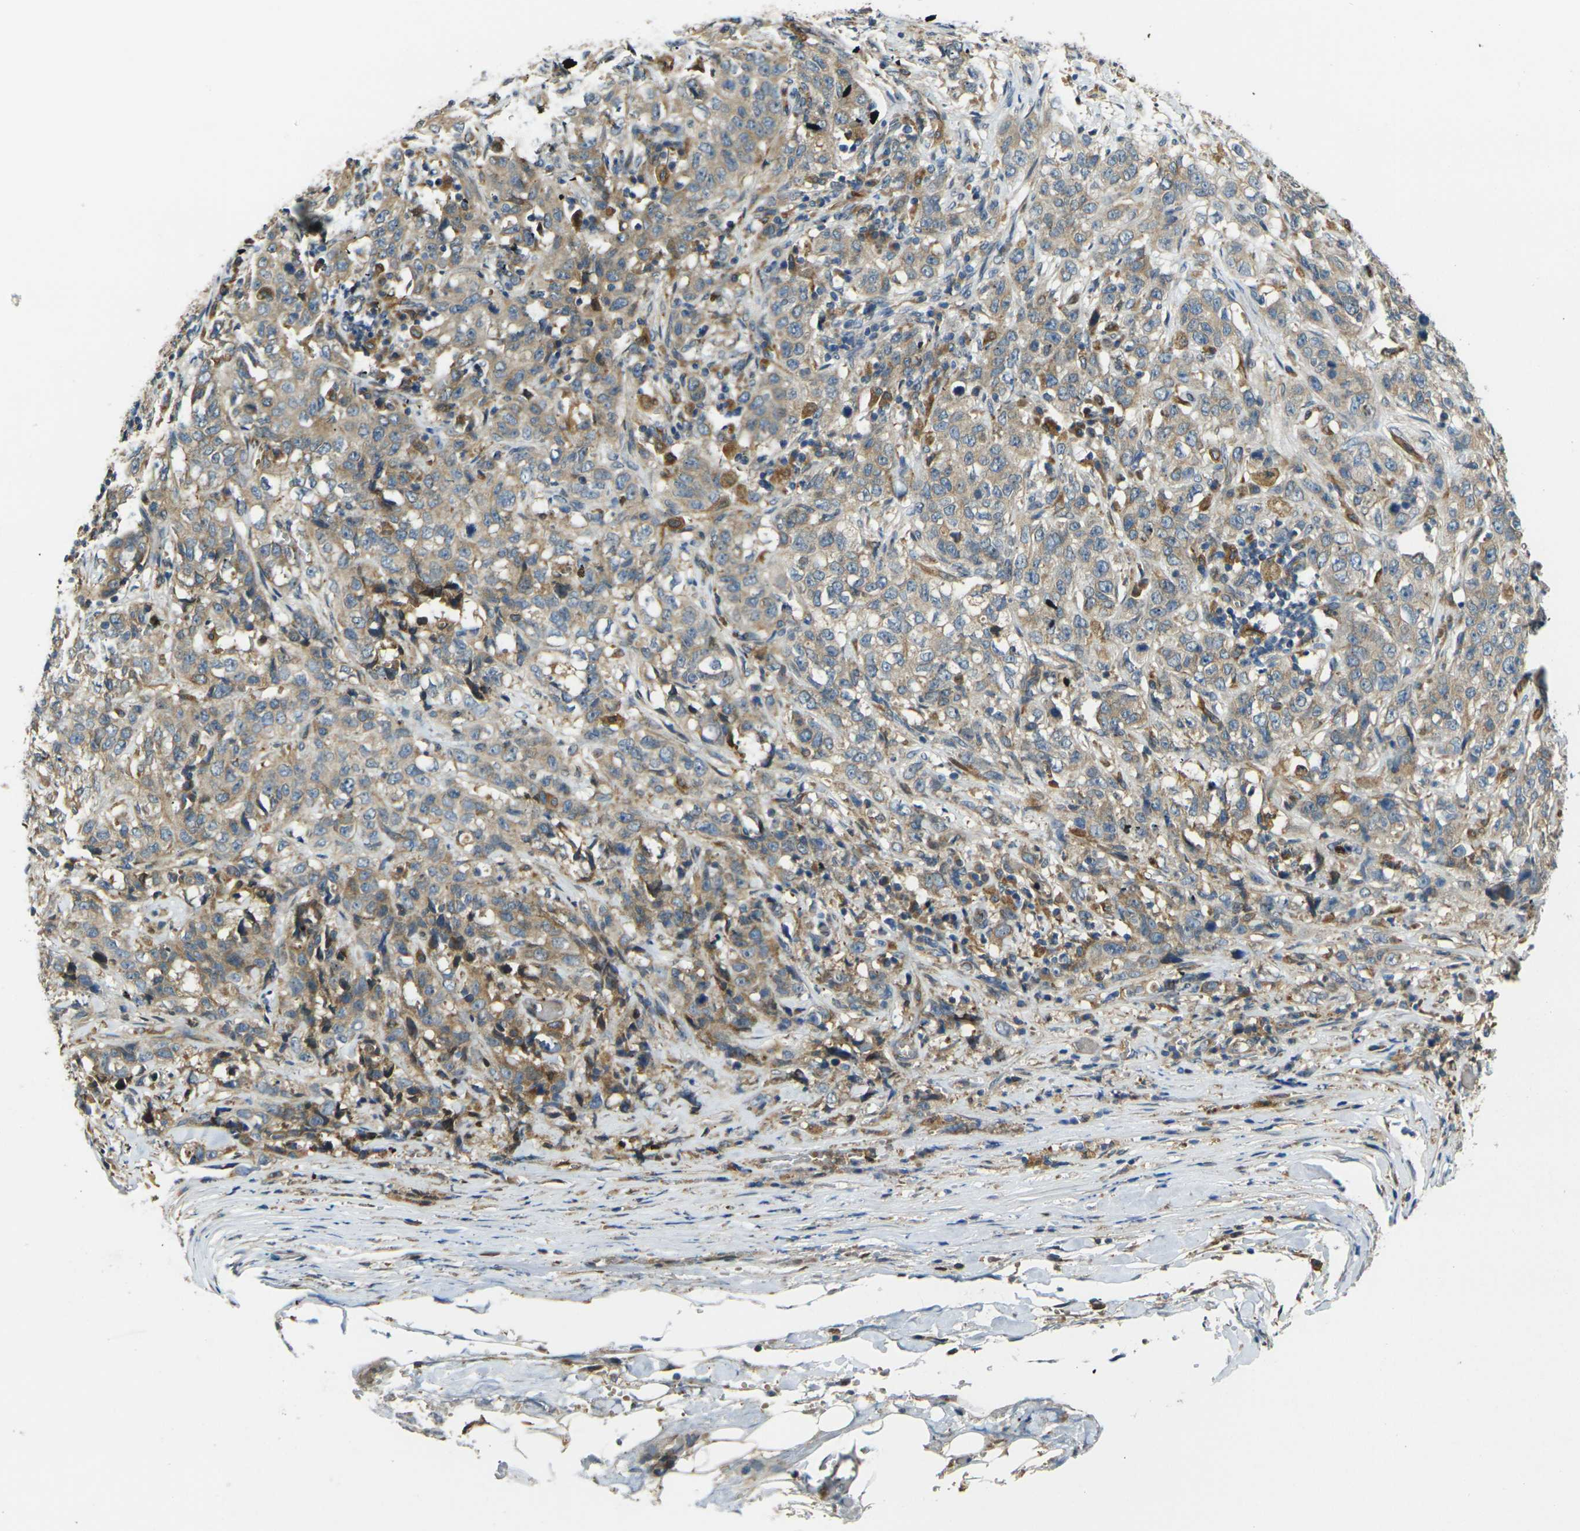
{"staining": {"intensity": "weak", "quantity": ">75%", "location": "cytoplasmic/membranous"}, "tissue": "stomach cancer", "cell_type": "Tumor cells", "image_type": "cancer", "snomed": [{"axis": "morphology", "description": "Adenocarcinoma, NOS"}, {"axis": "topography", "description": "Stomach"}], "caption": "High-magnification brightfield microscopy of adenocarcinoma (stomach) stained with DAB (brown) and counterstained with hematoxylin (blue). tumor cells exhibit weak cytoplasmic/membranous expression is present in about>75% of cells. Nuclei are stained in blue.", "gene": "FZD1", "patient": {"sex": "male", "age": 48}}